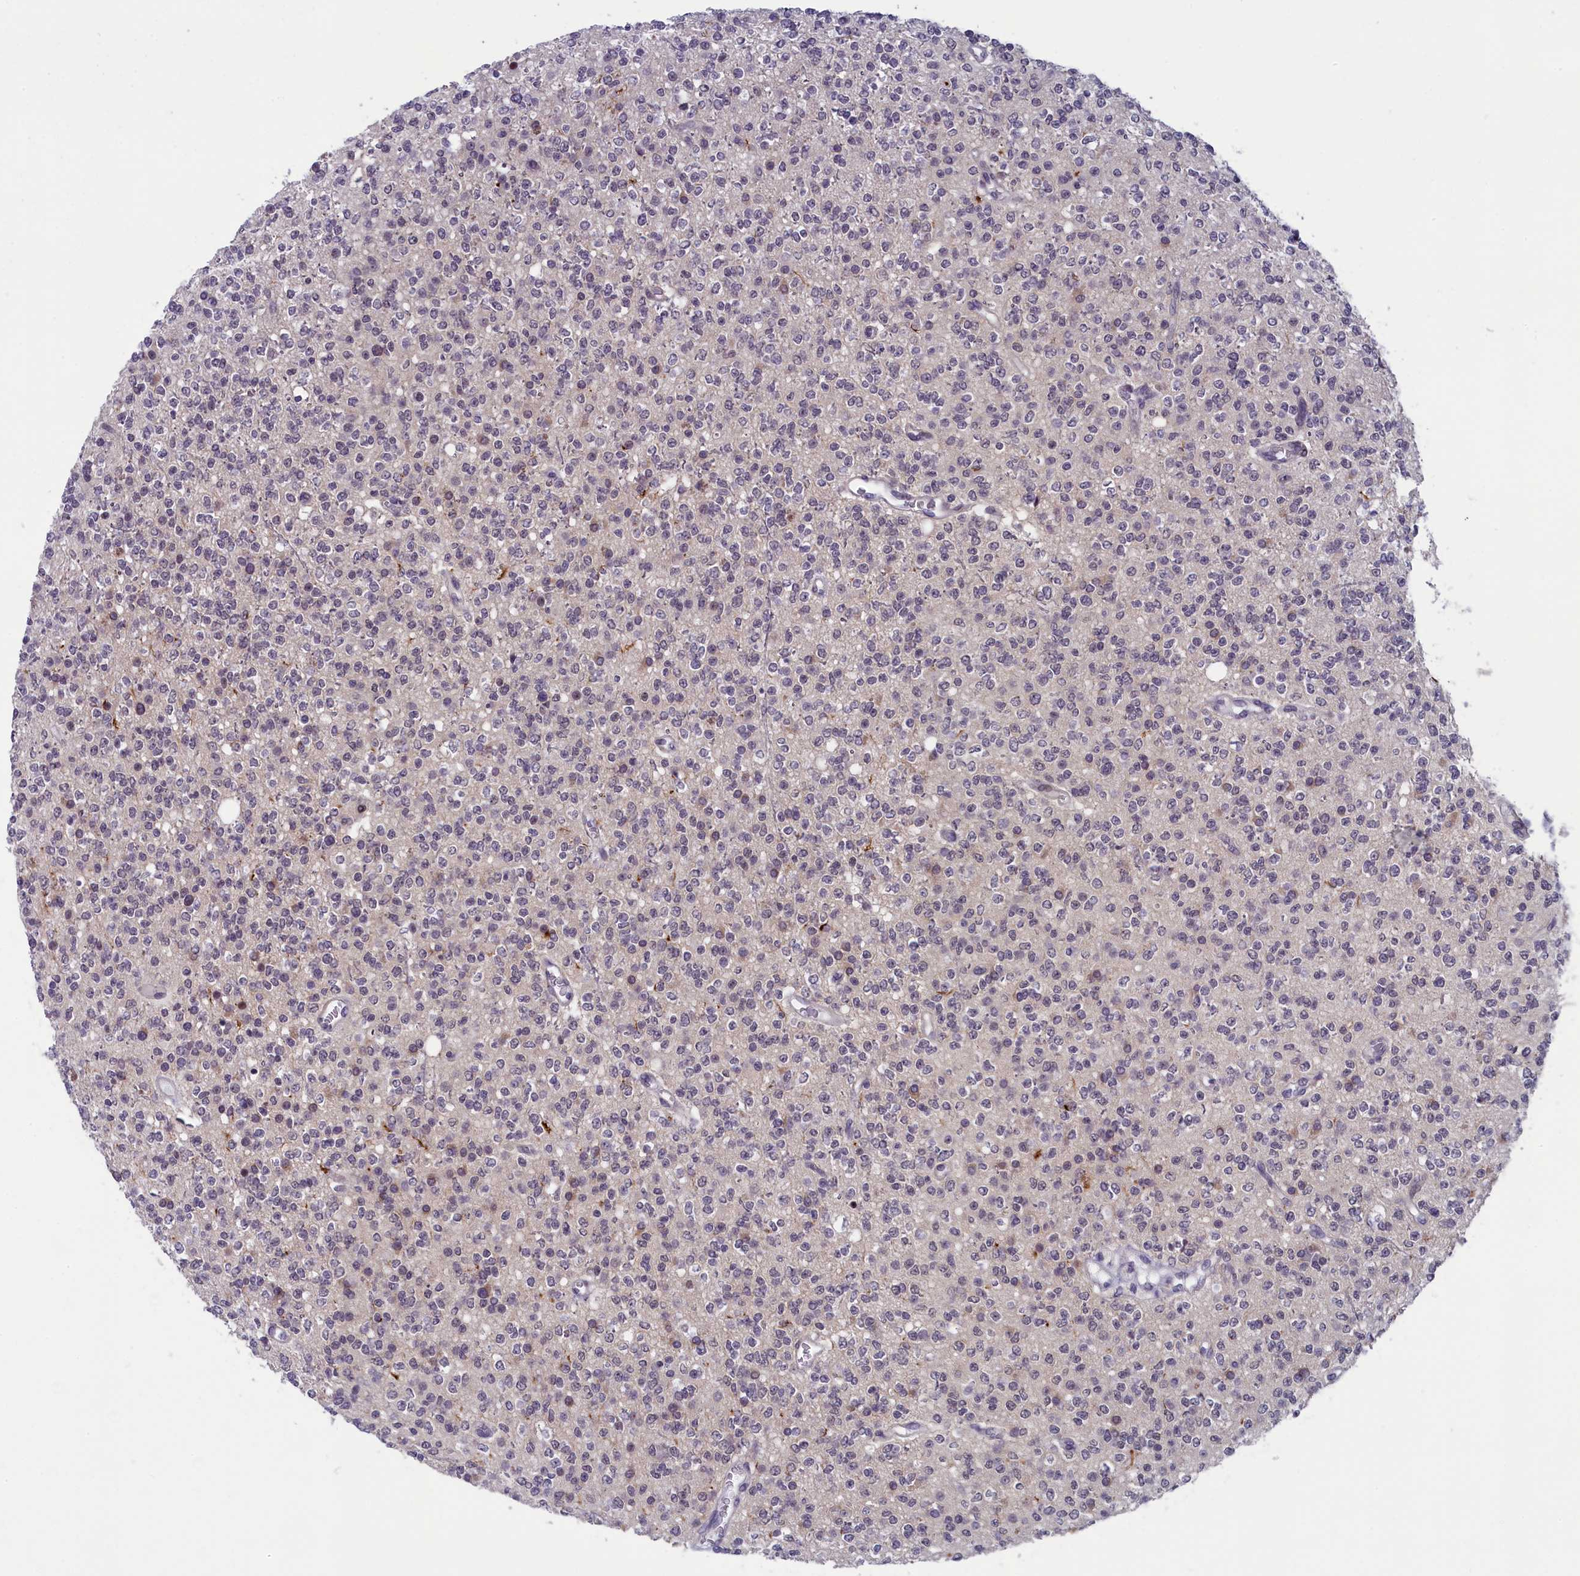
{"staining": {"intensity": "negative", "quantity": "none", "location": "none"}, "tissue": "glioma", "cell_type": "Tumor cells", "image_type": "cancer", "snomed": [{"axis": "morphology", "description": "Glioma, malignant, High grade"}, {"axis": "topography", "description": "Brain"}], "caption": "Immunohistochemical staining of human glioma exhibits no significant expression in tumor cells.", "gene": "CNEP1R1", "patient": {"sex": "male", "age": 34}}